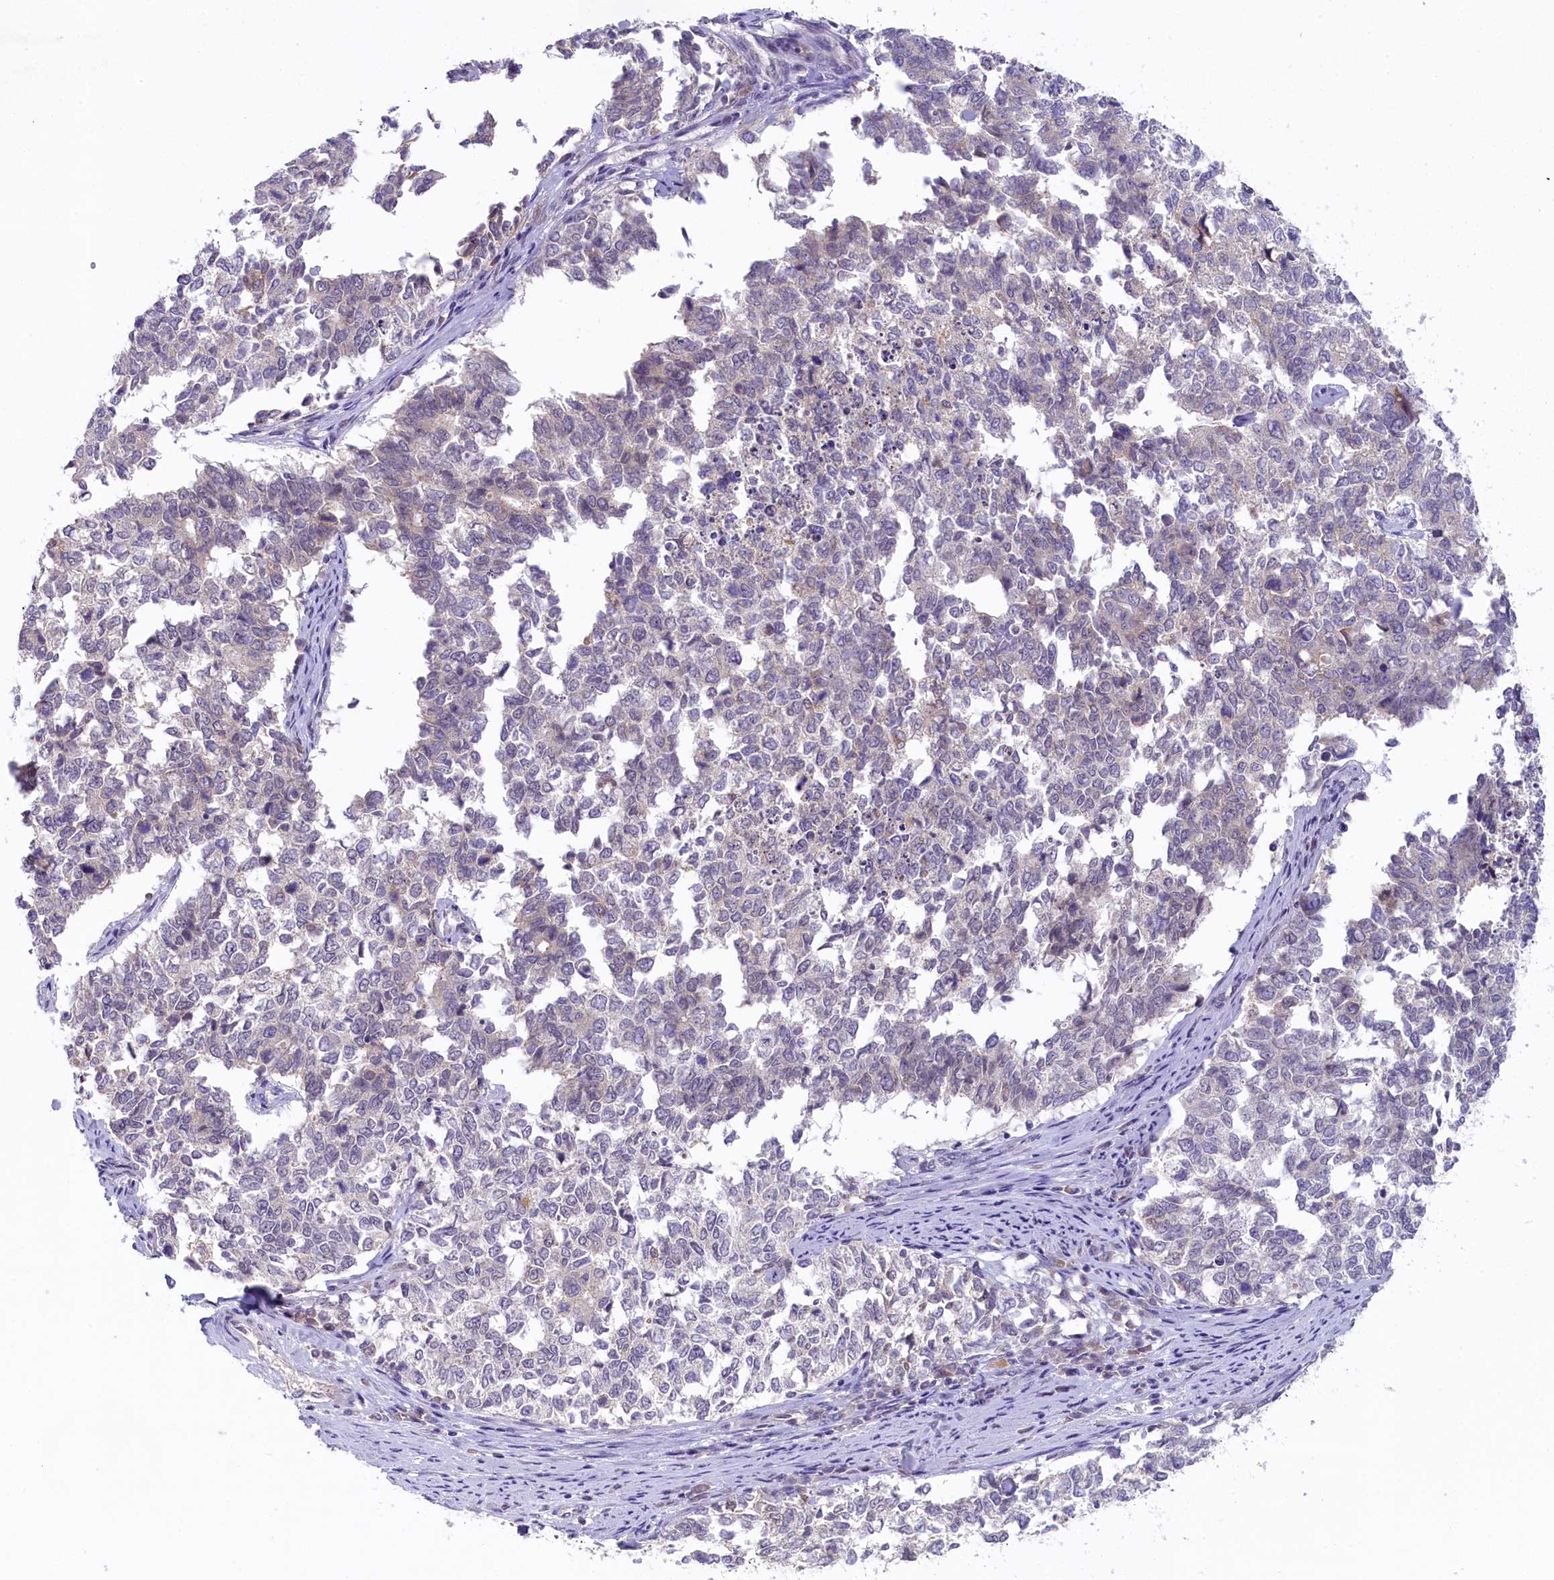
{"staining": {"intensity": "negative", "quantity": "none", "location": "none"}, "tissue": "cervical cancer", "cell_type": "Tumor cells", "image_type": "cancer", "snomed": [{"axis": "morphology", "description": "Squamous cell carcinoma, NOS"}, {"axis": "topography", "description": "Cervix"}], "caption": "DAB immunohistochemical staining of squamous cell carcinoma (cervical) shows no significant expression in tumor cells.", "gene": "CRAMP1", "patient": {"sex": "female", "age": 63}}